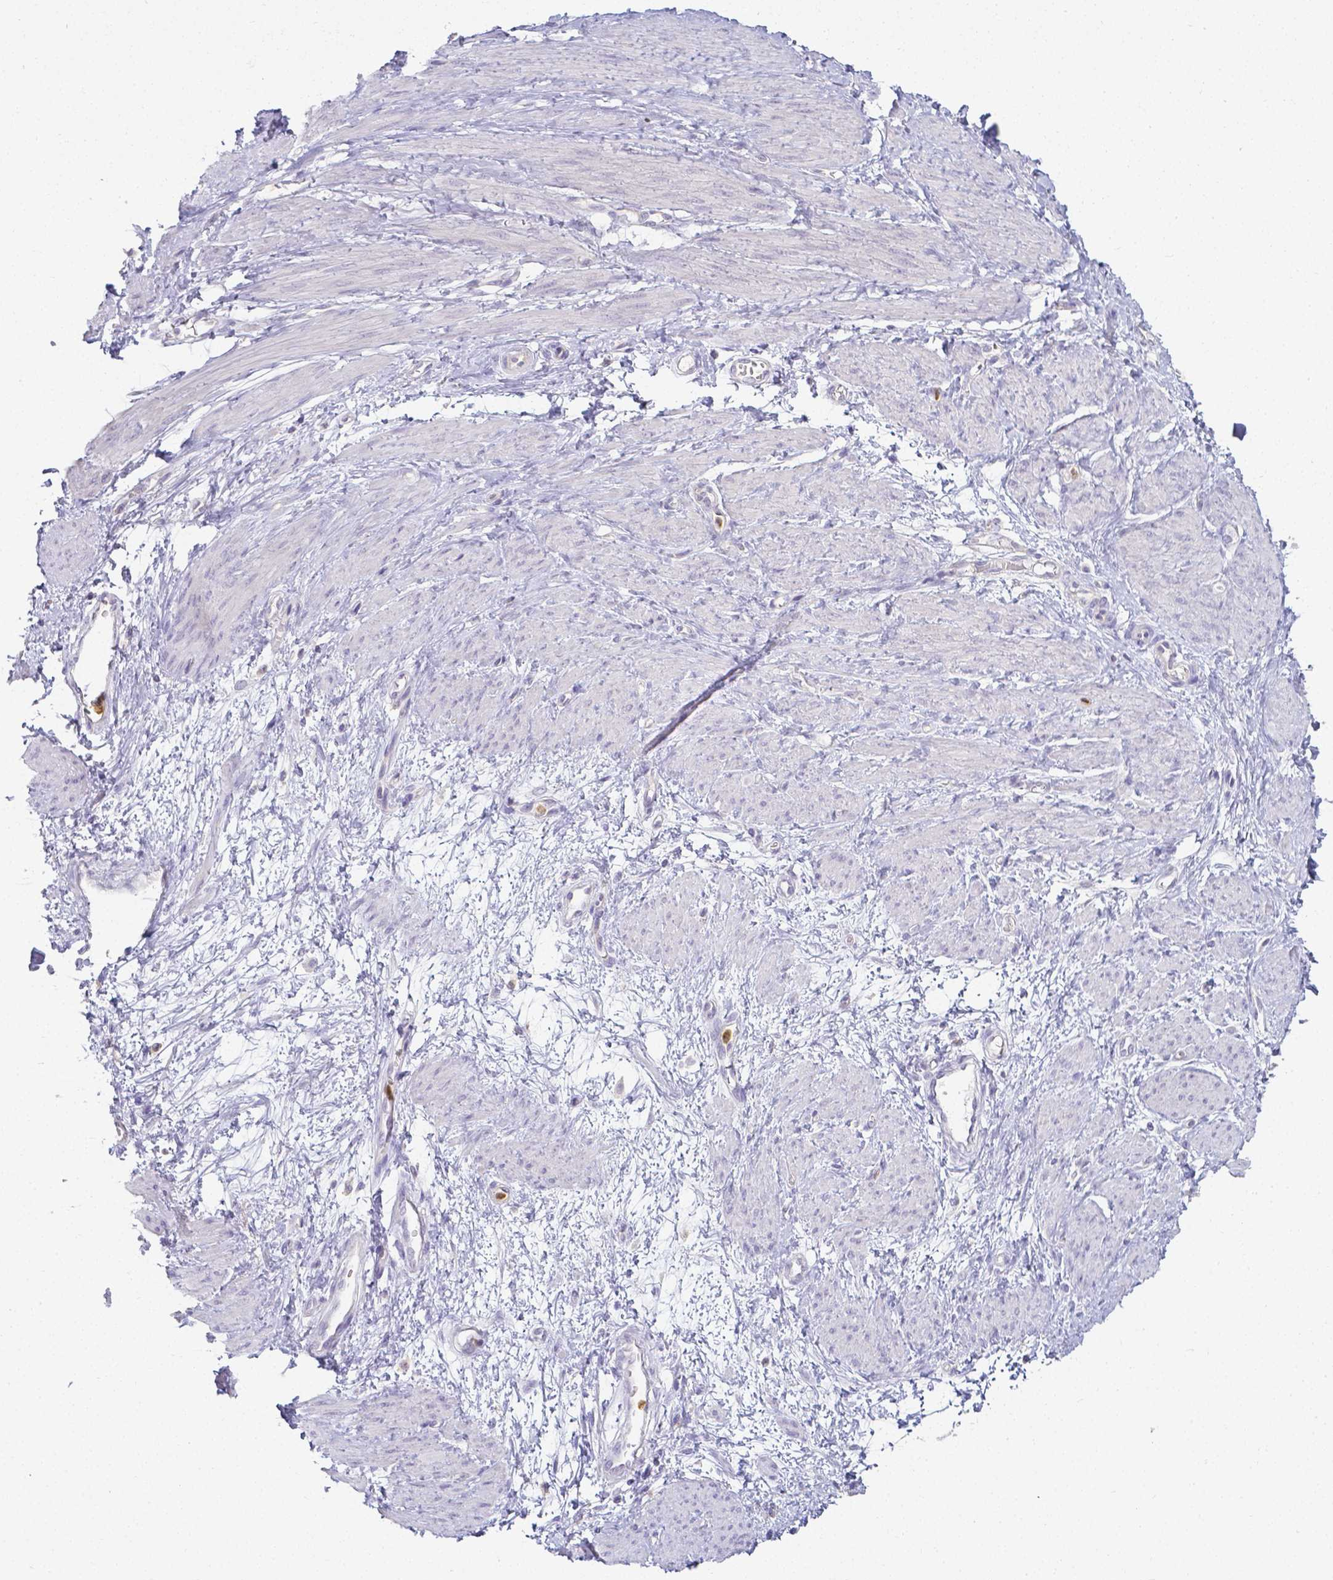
{"staining": {"intensity": "negative", "quantity": "none", "location": "none"}, "tissue": "smooth muscle", "cell_type": "Smooth muscle cells", "image_type": "normal", "snomed": [{"axis": "morphology", "description": "Normal tissue, NOS"}, {"axis": "topography", "description": "Smooth muscle"}, {"axis": "topography", "description": "Uterus"}], "caption": "Micrograph shows no protein staining in smooth muscle cells of unremarkable smooth muscle. (IHC, brightfield microscopy, high magnification).", "gene": "KCNH1", "patient": {"sex": "female", "age": 39}}